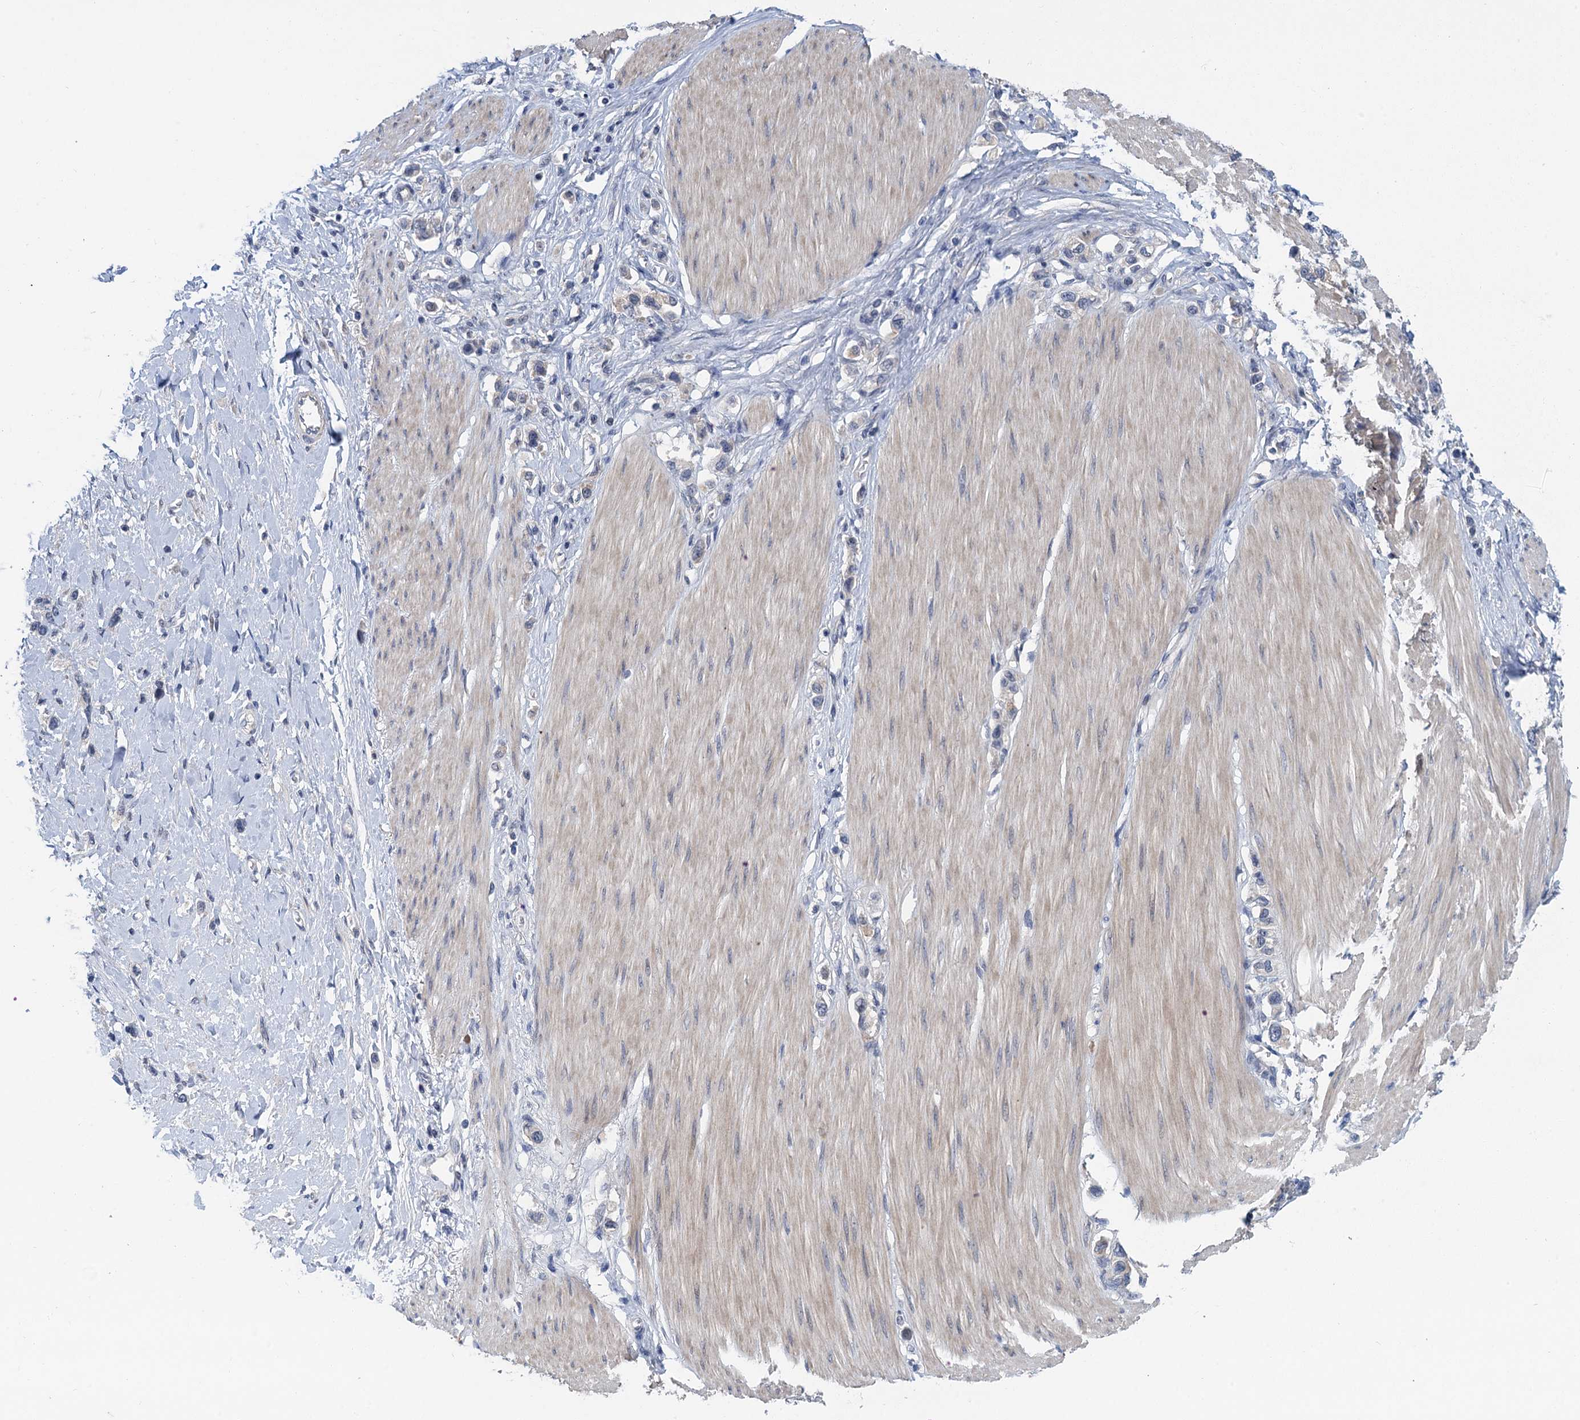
{"staining": {"intensity": "negative", "quantity": "none", "location": "none"}, "tissue": "stomach cancer", "cell_type": "Tumor cells", "image_type": "cancer", "snomed": [{"axis": "morphology", "description": "Adenocarcinoma, NOS"}, {"axis": "topography", "description": "Stomach"}], "caption": "Immunohistochemistry (IHC) histopathology image of stomach cancer (adenocarcinoma) stained for a protein (brown), which exhibits no expression in tumor cells.", "gene": "MRFAP1", "patient": {"sex": "female", "age": 65}}